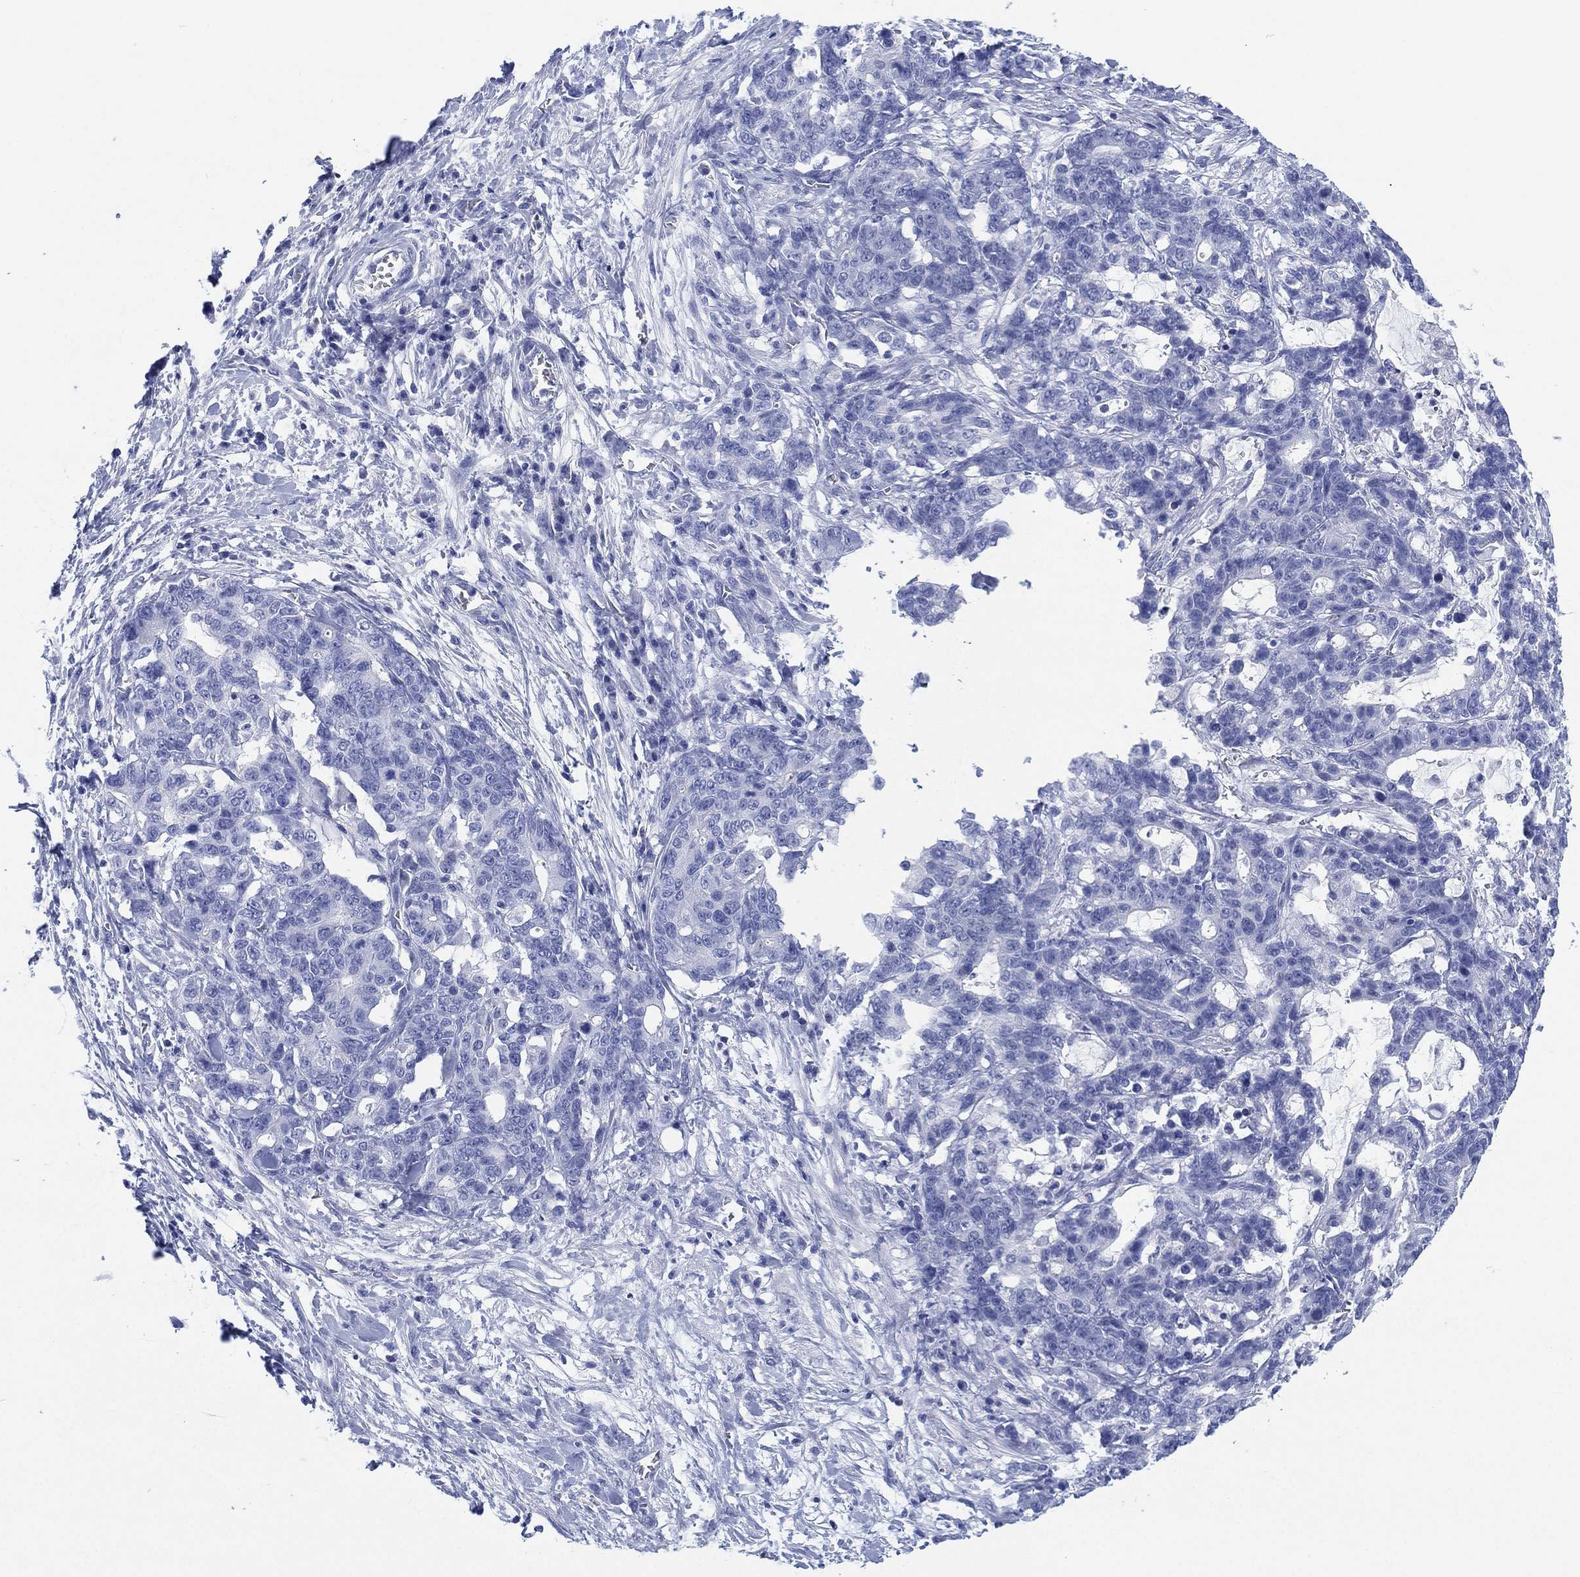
{"staining": {"intensity": "negative", "quantity": "none", "location": "none"}, "tissue": "stomach cancer", "cell_type": "Tumor cells", "image_type": "cancer", "snomed": [{"axis": "morphology", "description": "Normal tissue, NOS"}, {"axis": "morphology", "description": "Adenocarcinoma, NOS"}, {"axis": "topography", "description": "Stomach"}], "caption": "This is an IHC micrograph of human adenocarcinoma (stomach). There is no staining in tumor cells.", "gene": "SLC9C2", "patient": {"sex": "female", "age": 64}}